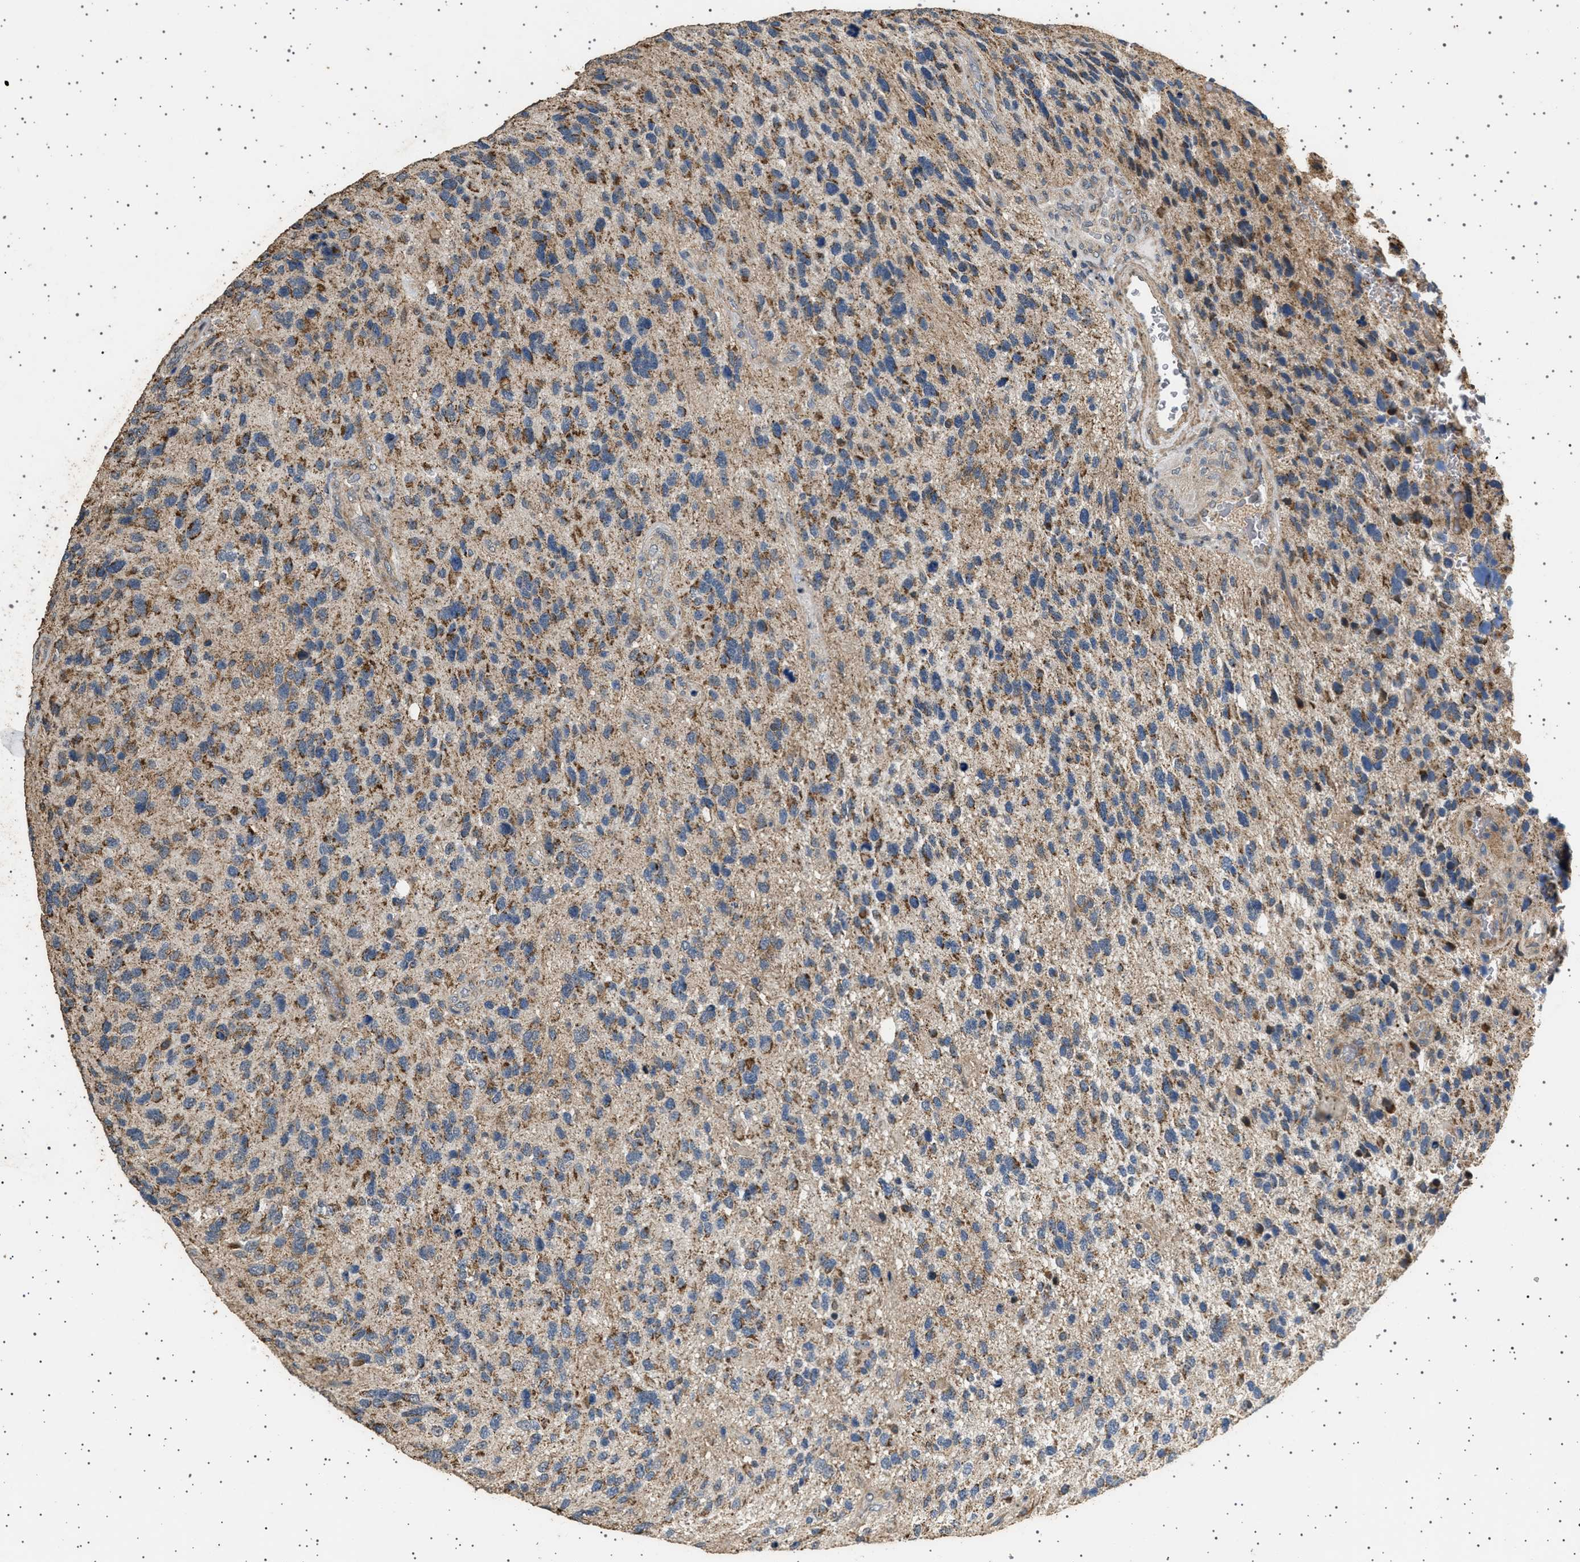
{"staining": {"intensity": "moderate", "quantity": ">75%", "location": "cytoplasmic/membranous"}, "tissue": "glioma", "cell_type": "Tumor cells", "image_type": "cancer", "snomed": [{"axis": "morphology", "description": "Glioma, malignant, High grade"}, {"axis": "topography", "description": "Brain"}], "caption": "Immunohistochemistry (DAB) staining of high-grade glioma (malignant) displays moderate cytoplasmic/membranous protein positivity in approximately >75% of tumor cells.", "gene": "KCNA4", "patient": {"sex": "female", "age": 58}}